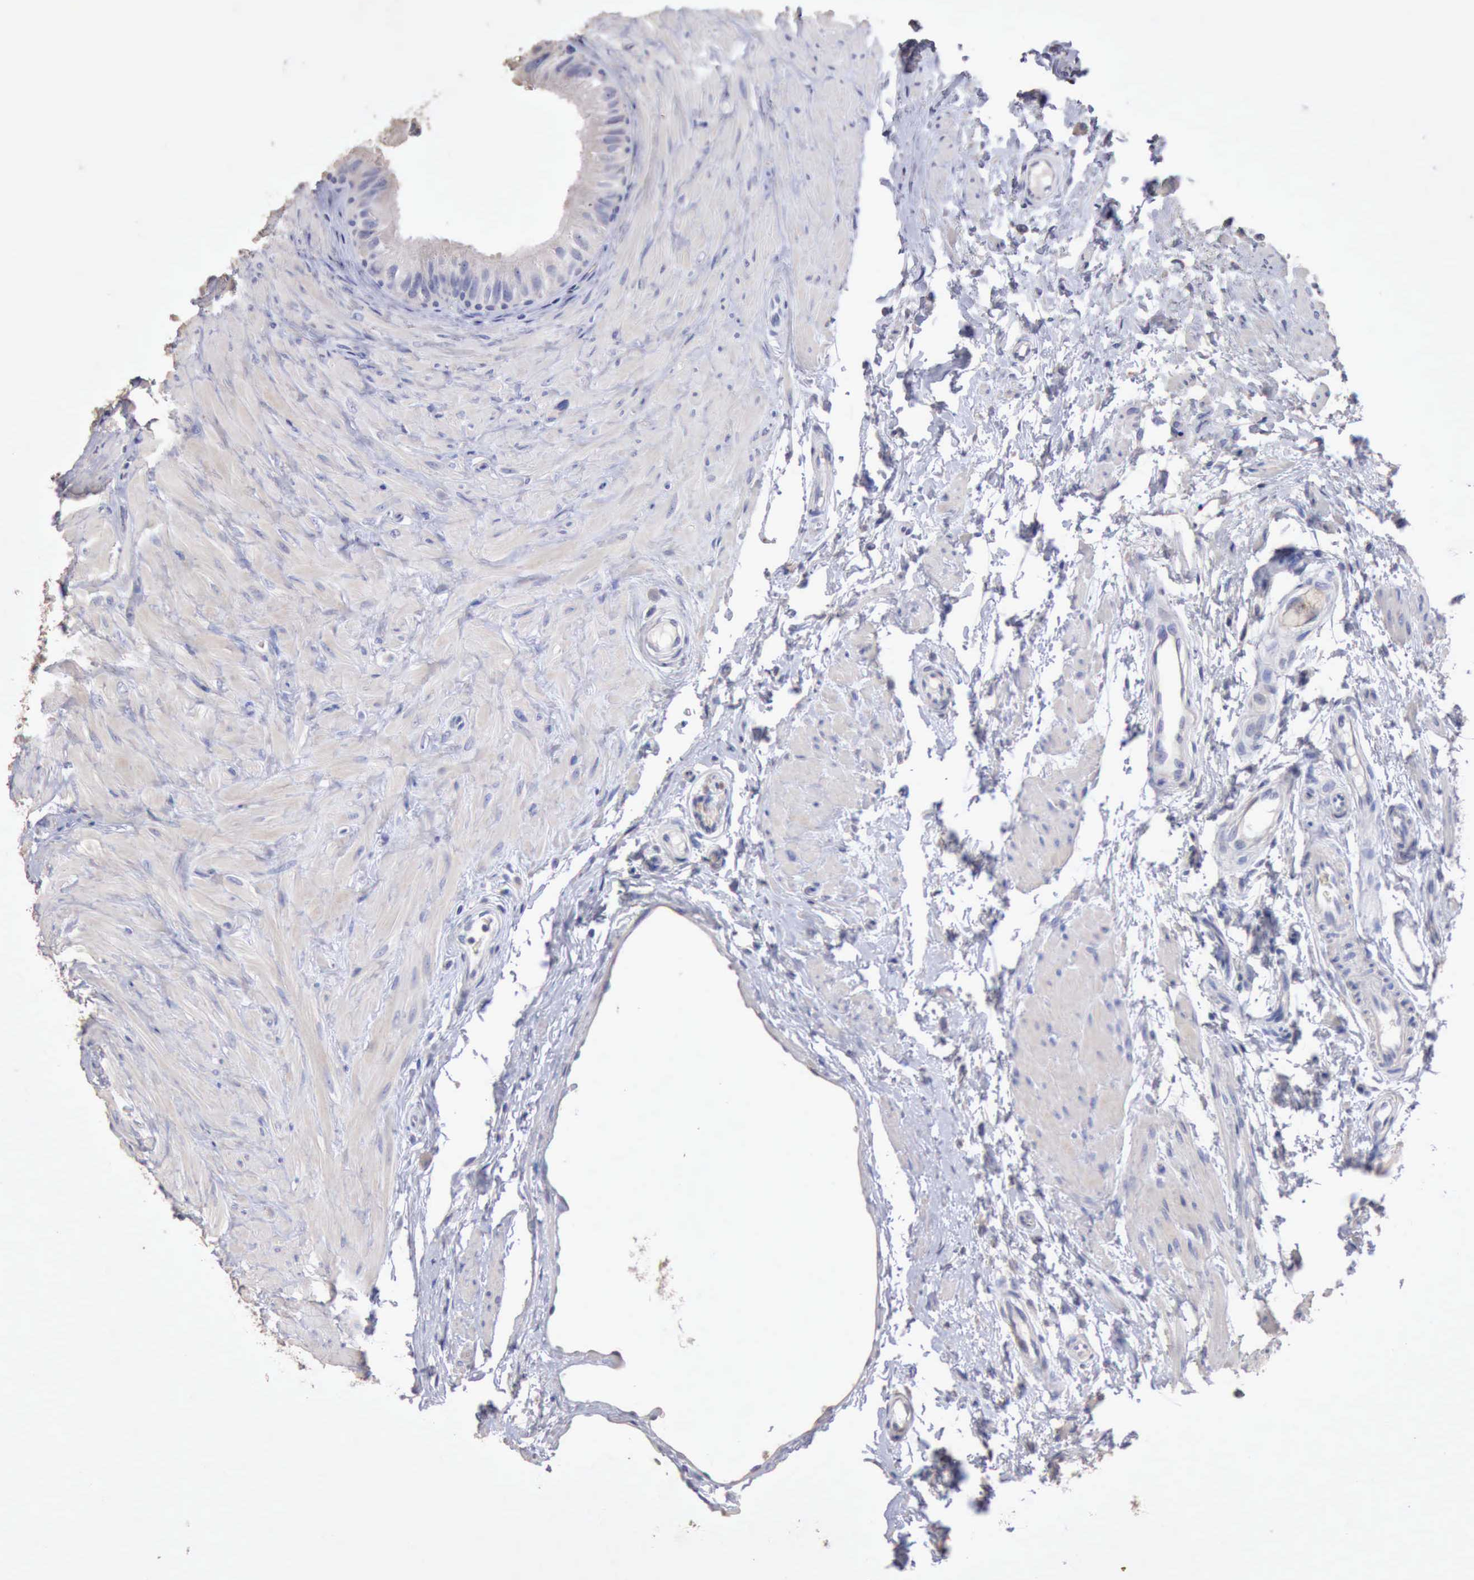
{"staining": {"intensity": "negative", "quantity": "none", "location": "none"}, "tissue": "epididymis", "cell_type": "Glandular cells", "image_type": "normal", "snomed": [{"axis": "morphology", "description": "Normal tissue, NOS"}, {"axis": "topography", "description": "Epididymis"}], "caption": "There is no significant positivity in glandular cells of epididymis. (DAB (3,3'-diaminobenzidine) immunohistochemistry (IHC) visualized using brightfield microscopy, high magnification).", "gene": "KRT6B", "patient": {"sex": "male", "age": 68}}